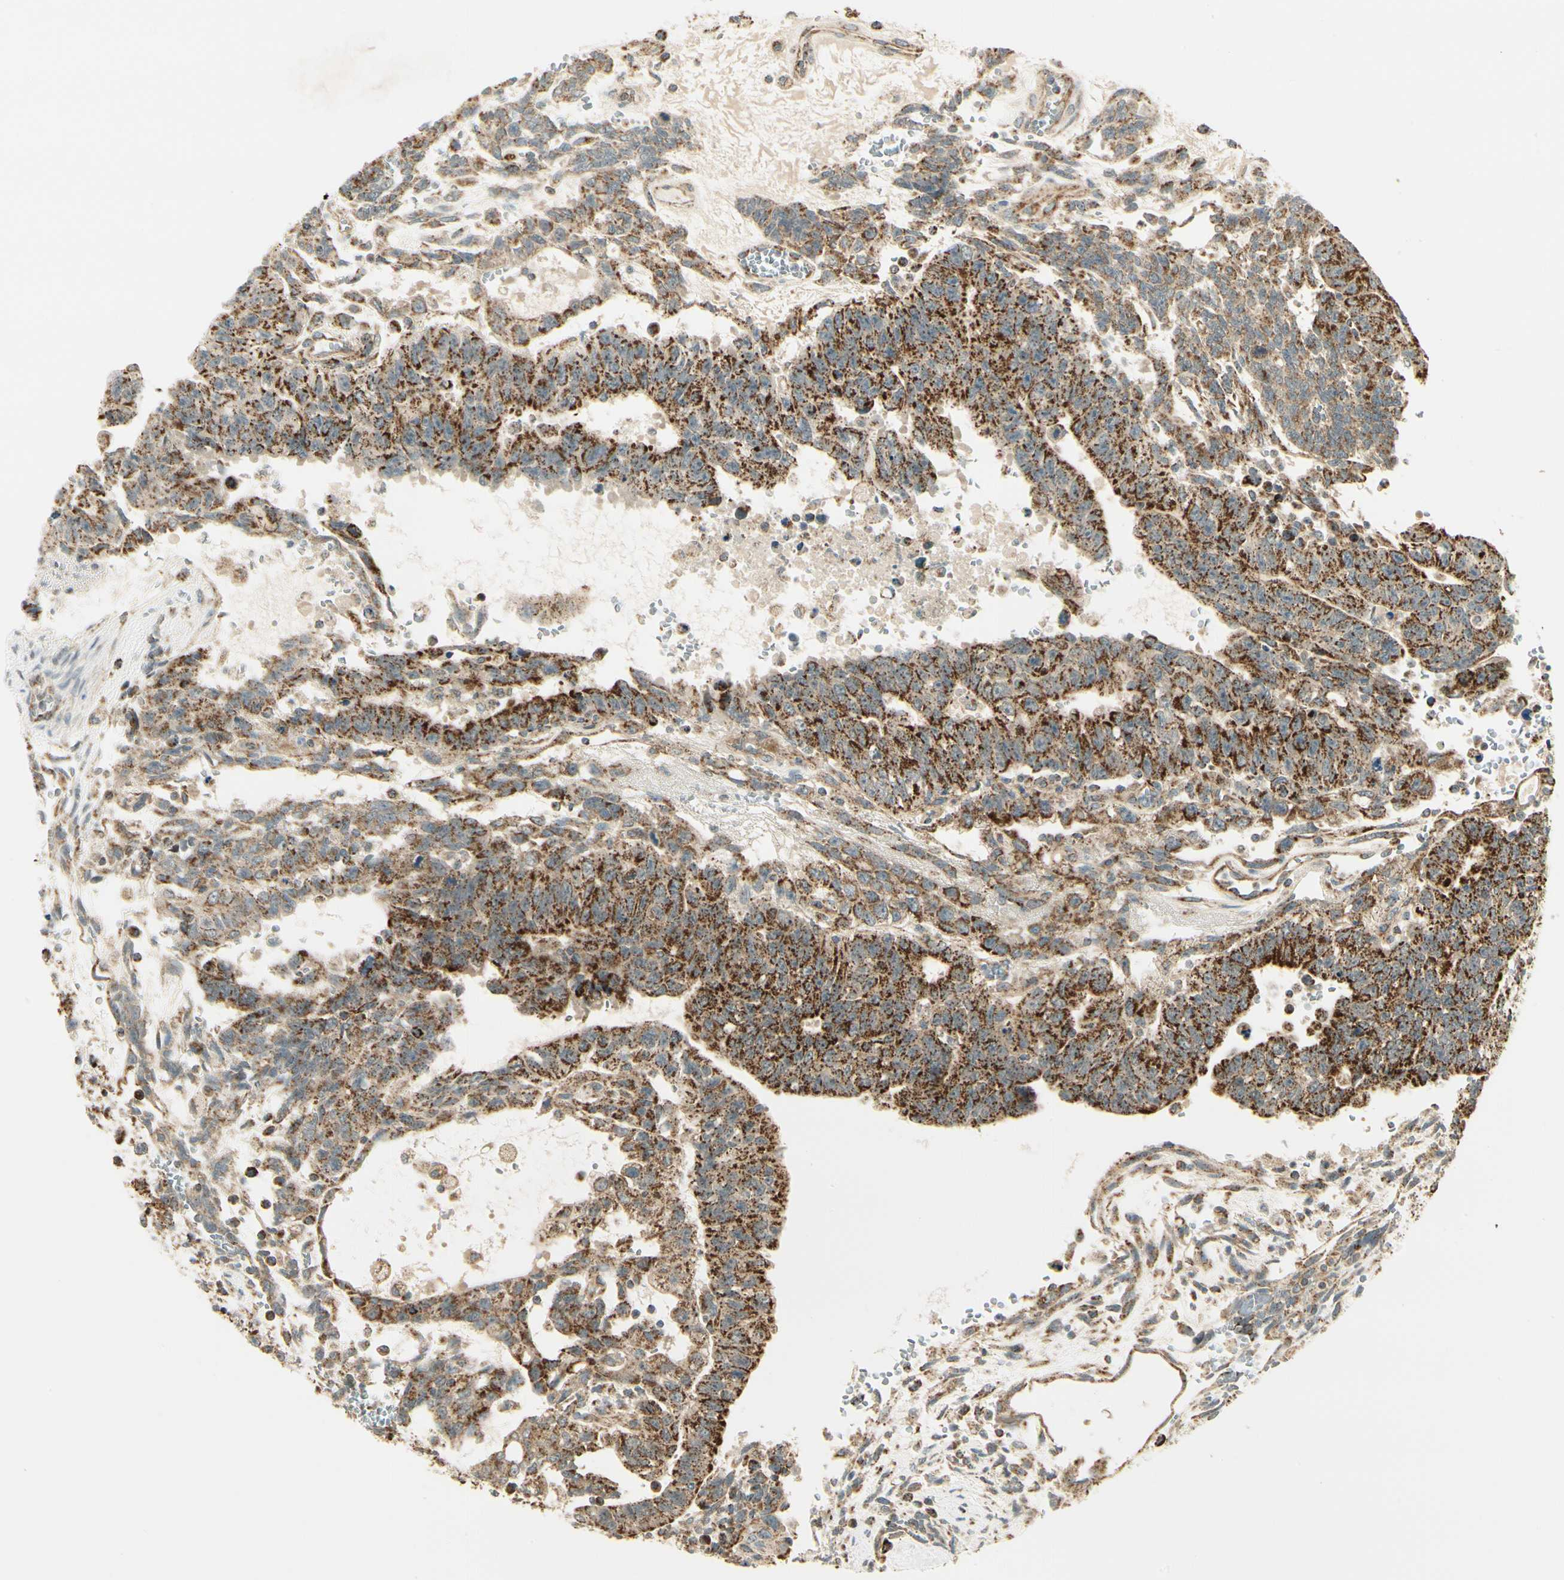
{"staining": {"intensity": "strong", "quantity": ">75%", "location": "cytoplasmic/membranous"}, "tissue": "testis cancer", "cell_type": "Tumor cells", "image_type": "cancer", "snomed": [{"axis": "morphology", "description": "Seminoma, NOS"}, {"axis": "morphology", "description": "Carcinoma, Embryonal, NOS"}, {"axis": "topography", "description": "Testis"}], "caption": "Protein analysis of testis cancer tissue demonstrates strong cytoplasmic/membranous staining in about >75% of tumor cells.", "gene": "EPHB3", "patient": {"sex": "male", "age": 52}}